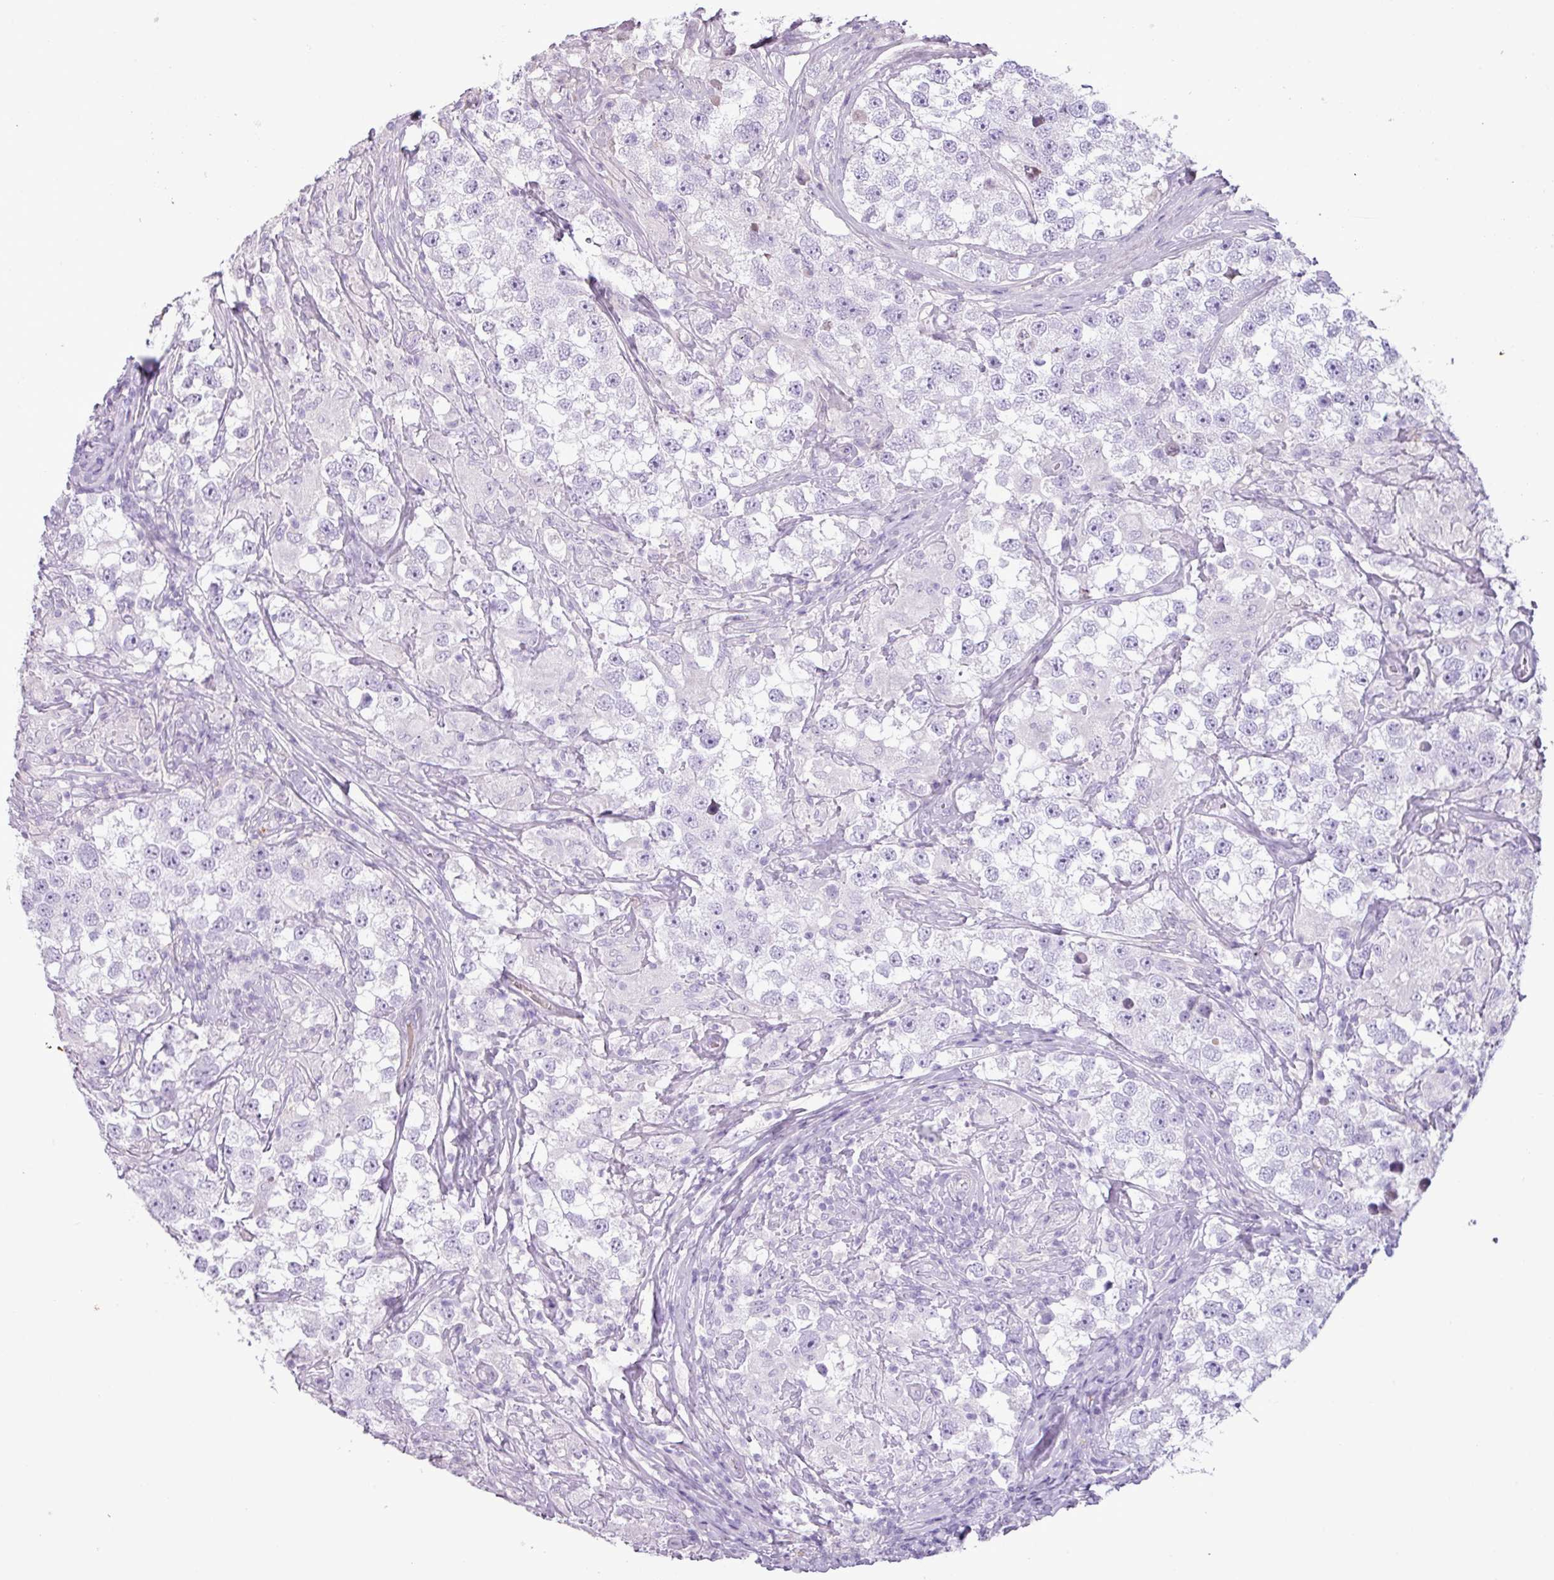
{"staining": {"intensity": "negative", "quantity": "none", "location": "none"}, "tissue": "testis cancer", "cell_type": "Tumor cells", "image_type": "cancer", "snomed": [{"axis": "morphology", "description": "Seminoma, NOS"}, {"axis": "topography", "description": "Testis"}], "caption": "Photomicrograph shows no significant protein positivity in tumor cells of testis cancer (seminoma). (Stains: DAB (3,3'-diaminobenzidine) immunohistochemistry (IHC) with hematoxylin counter stain, Microscopy: brightfield microscopy at high magnification).", "gene": "C4B", "patient": {"sex": "male", "age": 46}}